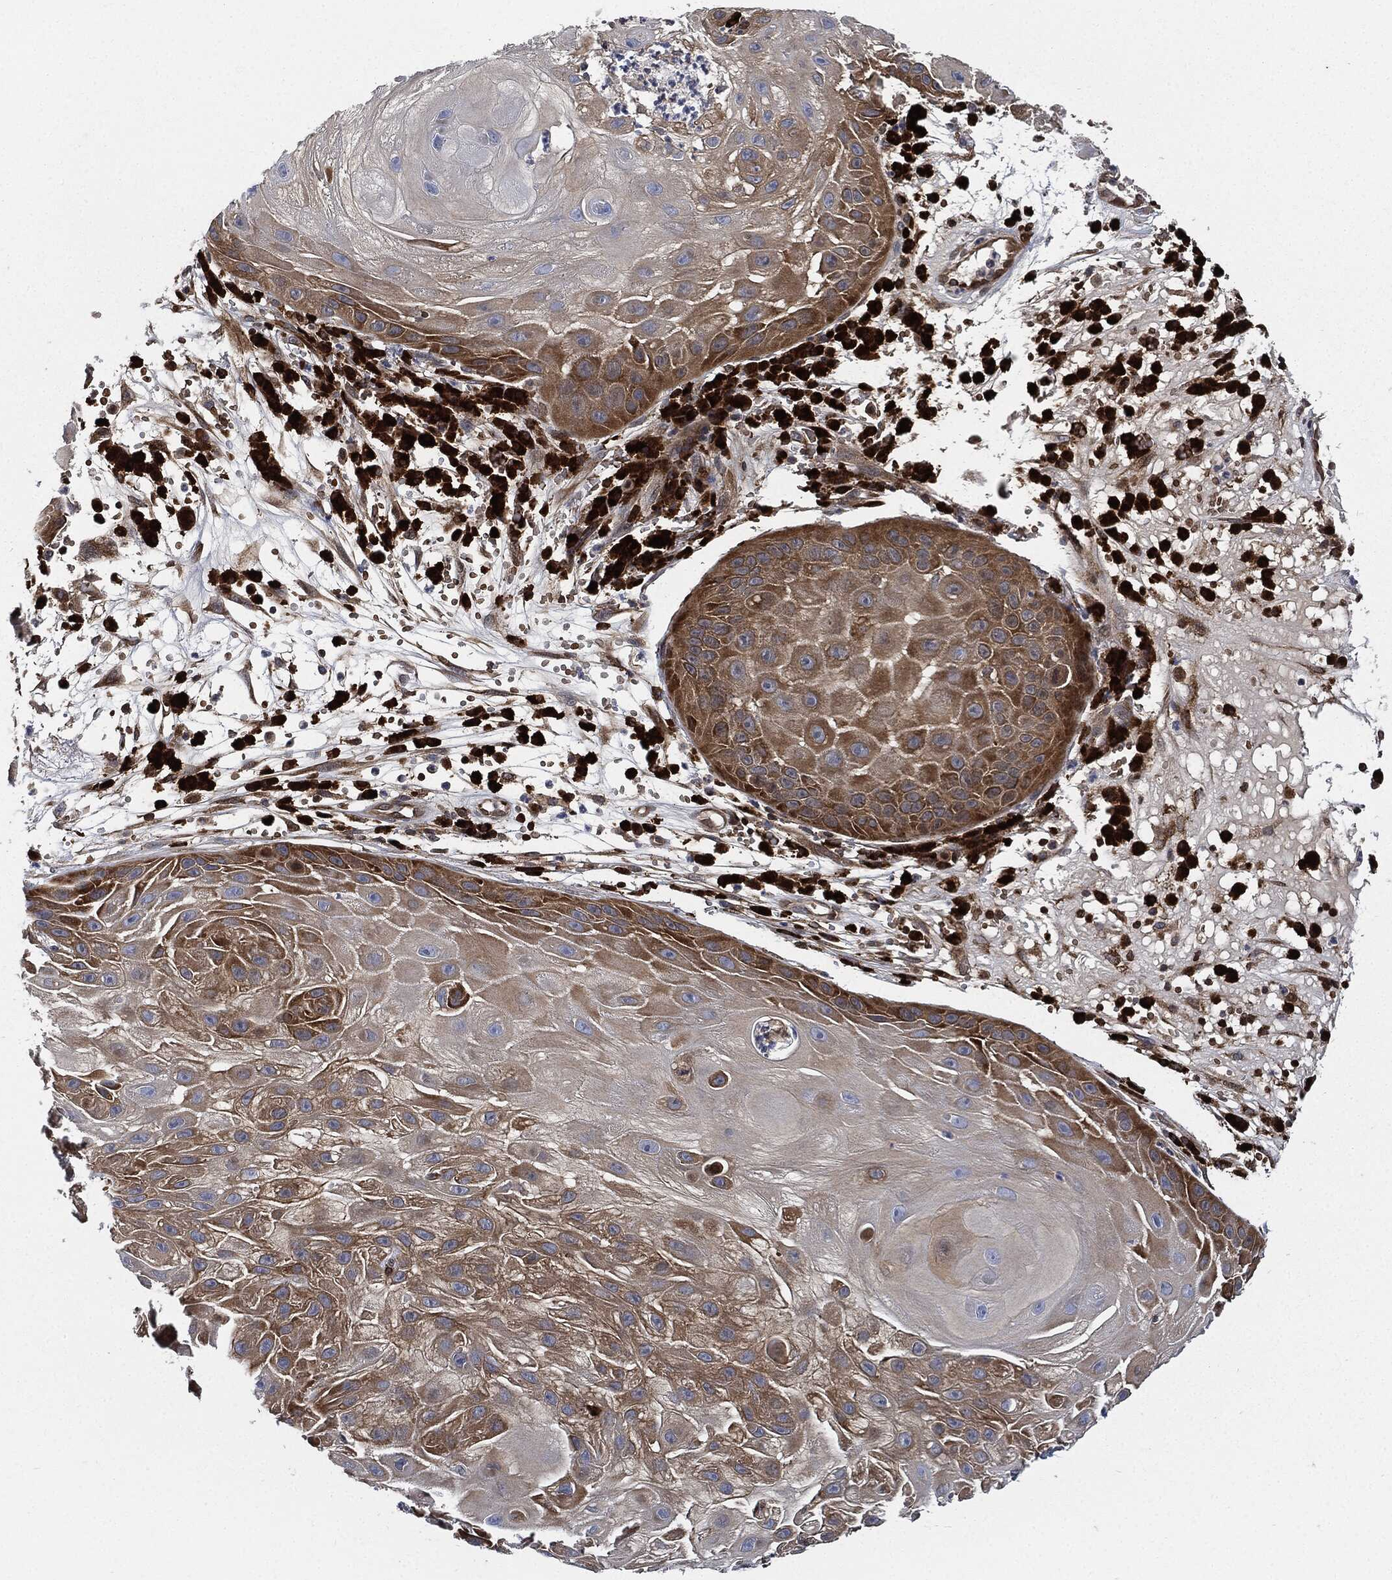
{"staining": {"intensity": "moderate", "quantity": "25%-75%", "location": "cytoplasmic/membranous"}, "tissue": "skin cancer", "cell_type": "Tumor cells", "image_type": "cancer", "snomed": [{"axis": "morphology", "description": "Normal tissue, NOS"}, {"axis": "morphology", "description": "Squamous cell carcinoma, NOS"}, {"axis": "topography", "description": "Skin"}], "caption": "A brown stain shows moderate cytoplasmic/membranous staining of a protein in human skin cancer tumor cells.", "gene": "PRDX2", "patient": {"sex": "male", "age": 79}}